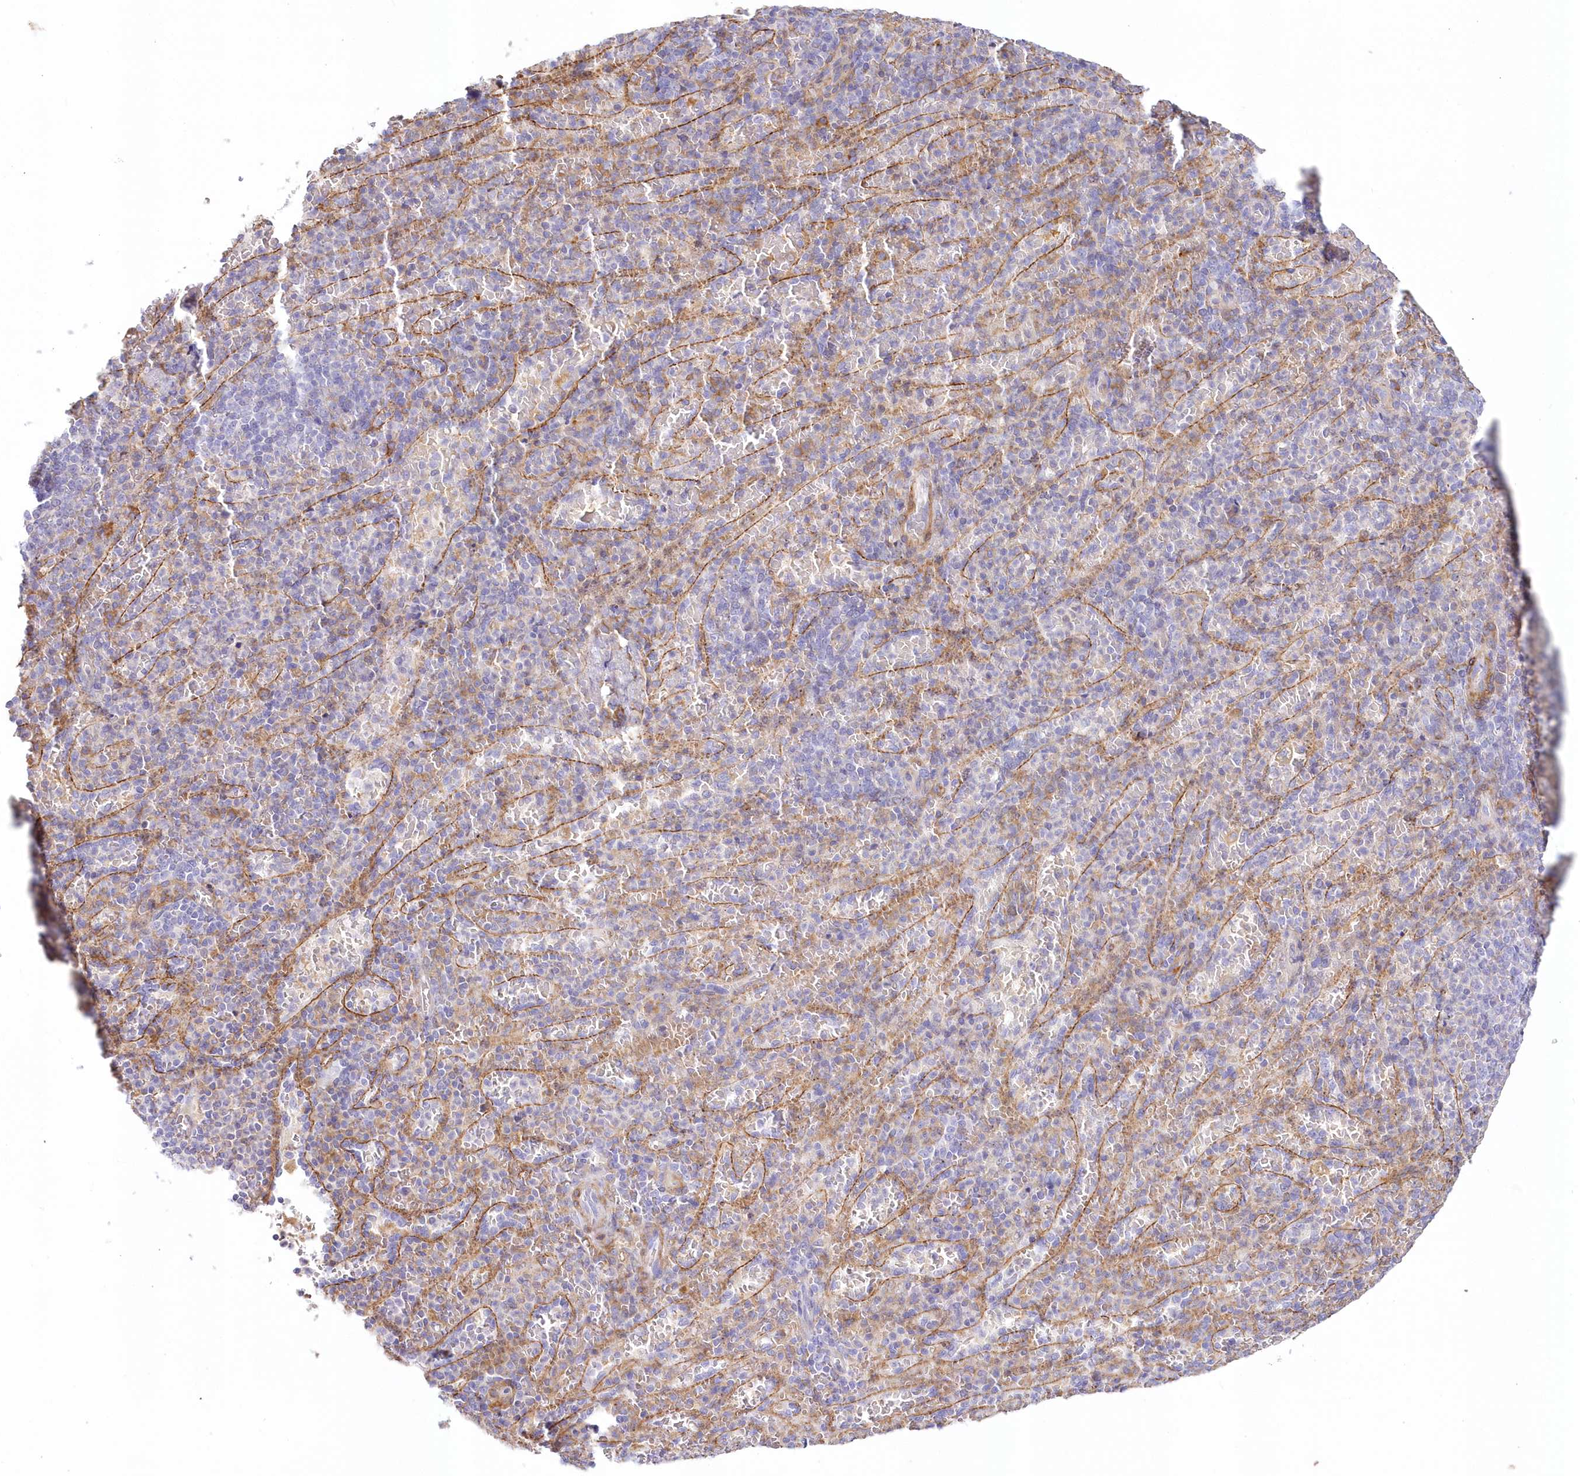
{"staining": {"intensity": "negative", "quantity": "none", "location": "none"}, "tissue": "spleen", "cell_type": "Cells in red pulp", "image_type": "normal", "snomed": [{"axis": "morphology", "description": "Normal tissue, NOS"}, {"axis": "topography", "description": "Spleen"}], "caption": "High power microscopy micrograph of an immunohistochemistry micrograph of normal spleen, revealing no significant staining in cells in red pulp. The staining was performed using DAB to visualize the protein expression in brown, while the nuclei were stained in blue with hematoxylin (Magnification: 20x).", "gene": "ARFGEF3", "patient": {"sex": "female", "age": 74}}